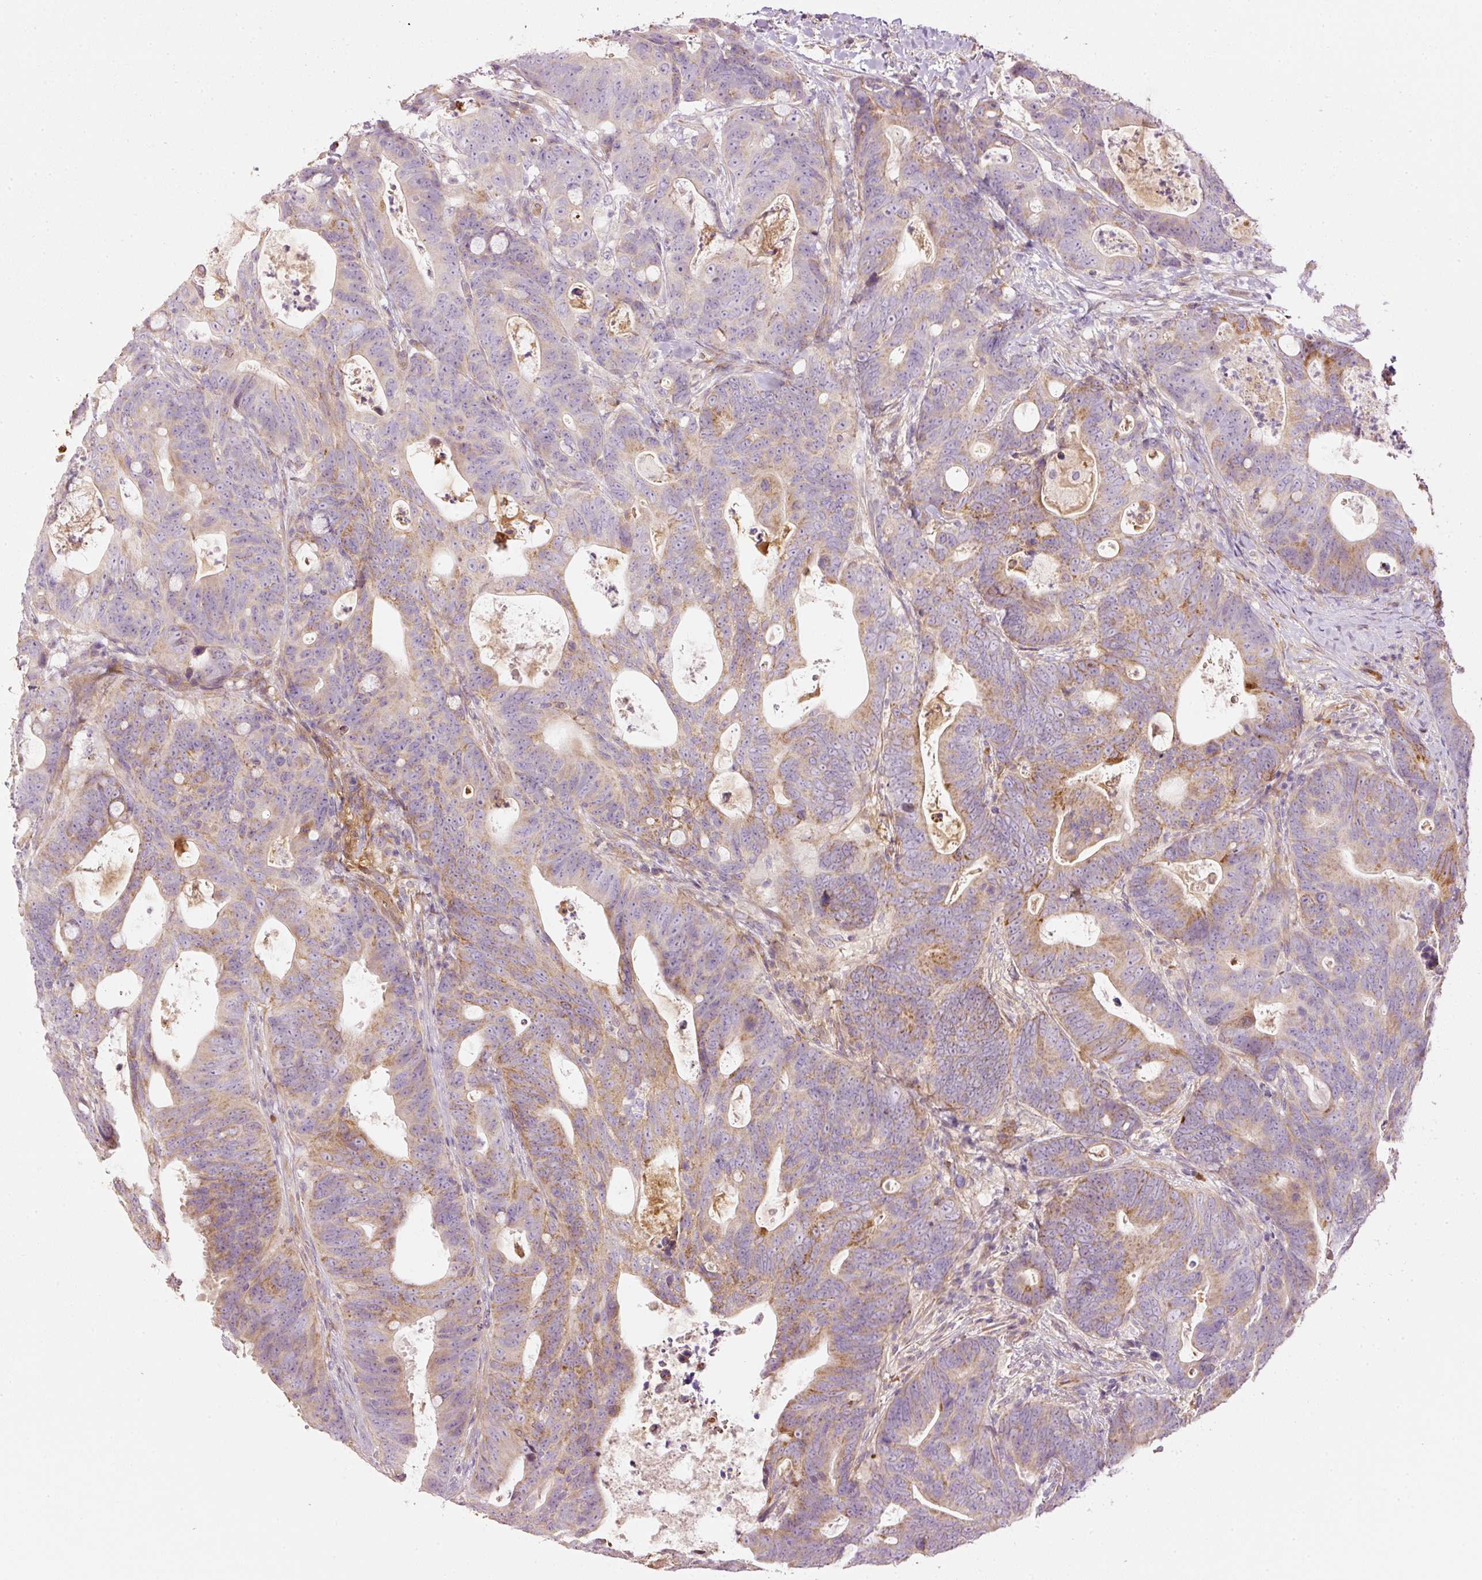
{"staining": {"intensity": "moderate", "quantity": "<25%", "location": "cytoplasmic/membranous"}, "tissue": "colorectal cancer", "cell_type": "Tumor cells", "image_type": "cancer", "snomed": [{"axis": "morphology", "description": "Adenocarcinoma, NOS"}, {"axis": "topography", "description": "Colon"}], "caption": "Colorectal cancer stained for a protein reveals moderate cytoplasmic/membranous positivity in tumor cells. The protein is shown in brown color, while the nuclei are stained blue.", "gene": "SERPING1", "patient": {"sex": "female", "age": 82}}